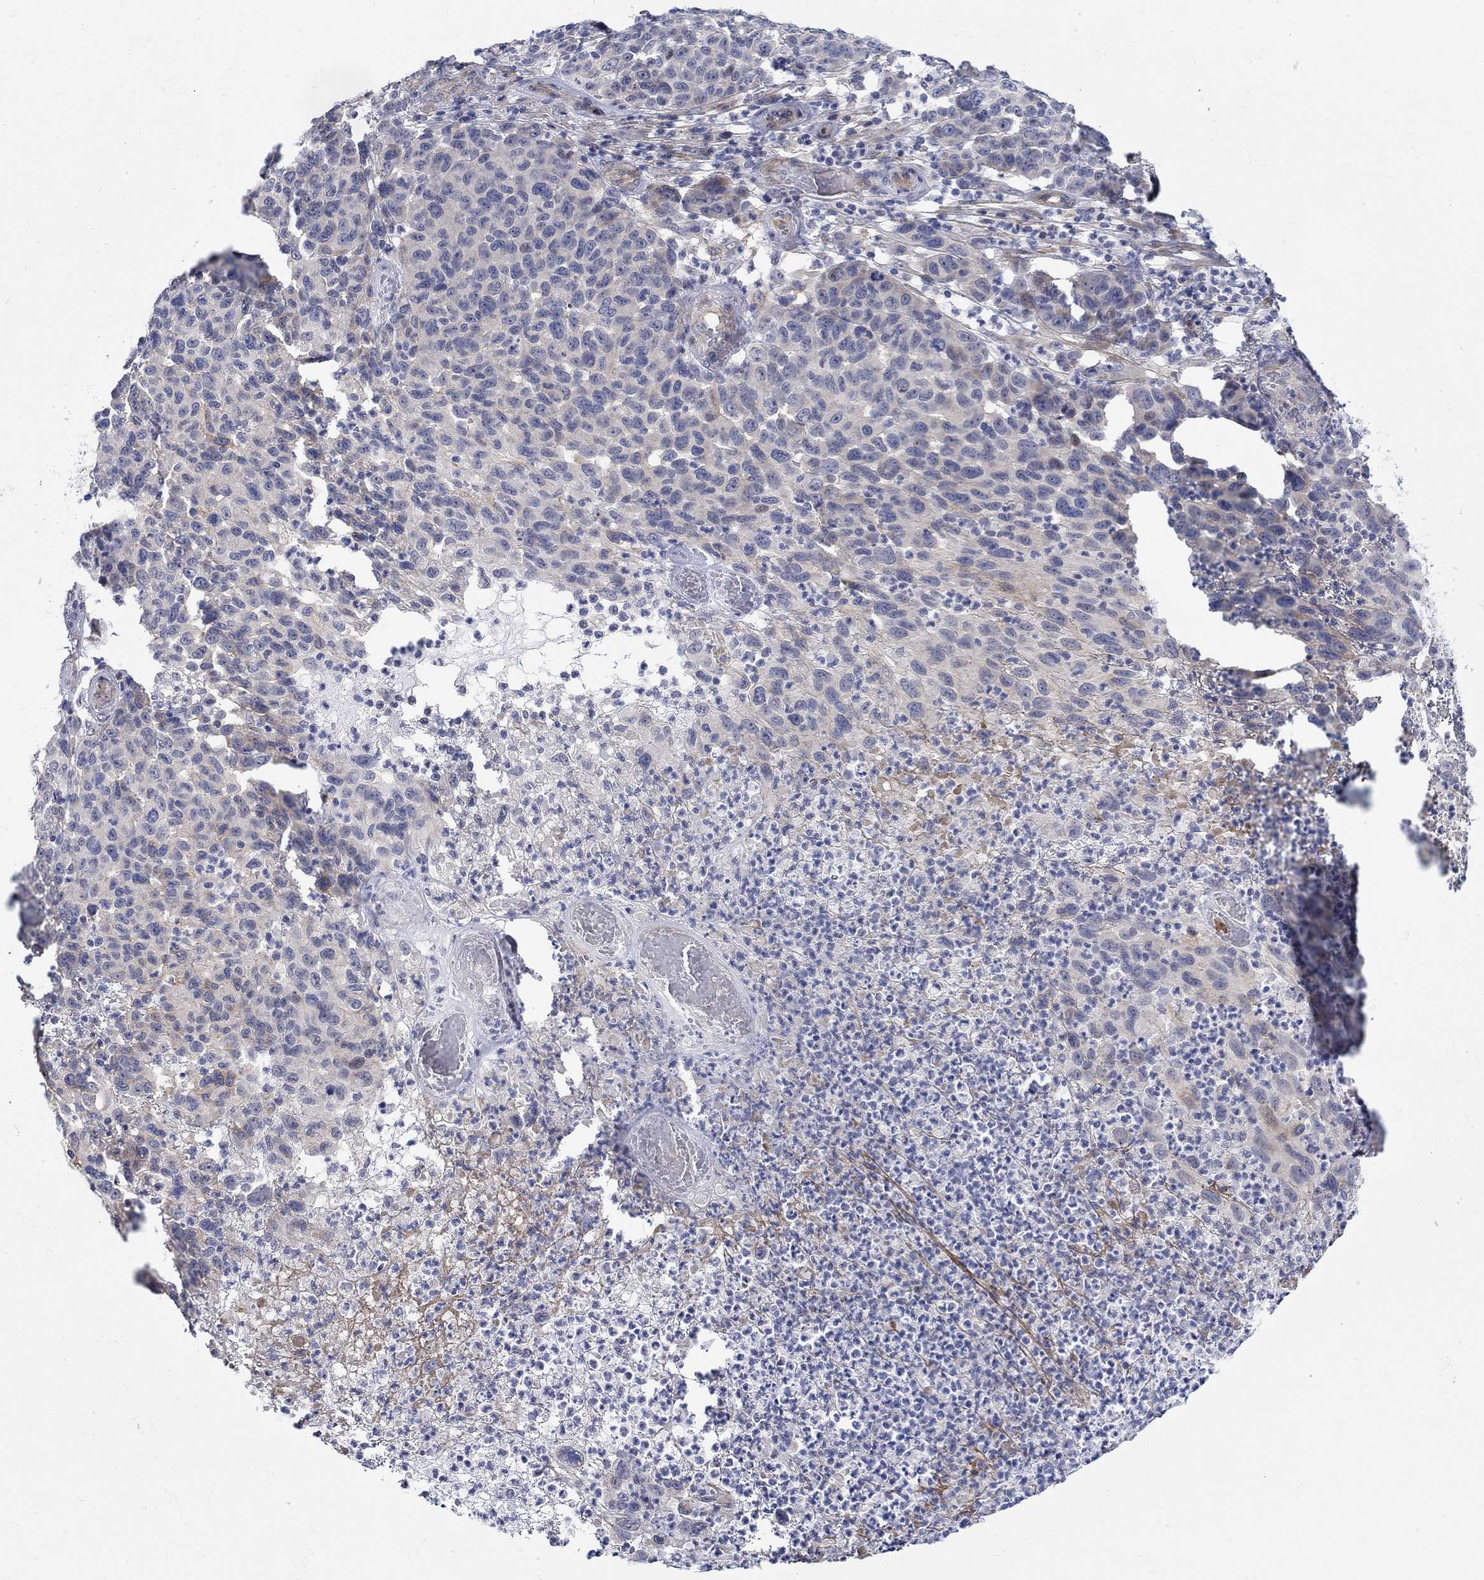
{"staining": {"intensity": "weak", "quantity": "<25%", "location": "cytoplasmic/membranous"}, "tissue": "melanoma", "cell_type": "Tumor cells", "image_type": "cancer", "snomed": [{"axis": "morphology", "description": "Malignant melanoma, NOS"}, {"axis": "topography", "description": "Skin"}], "caption": "Immunohistochemistry of human malignant melanoma shows no staining in tumor cells.", "gene": "SCN7A", "patient": {"sex": "male", "age": 59}}